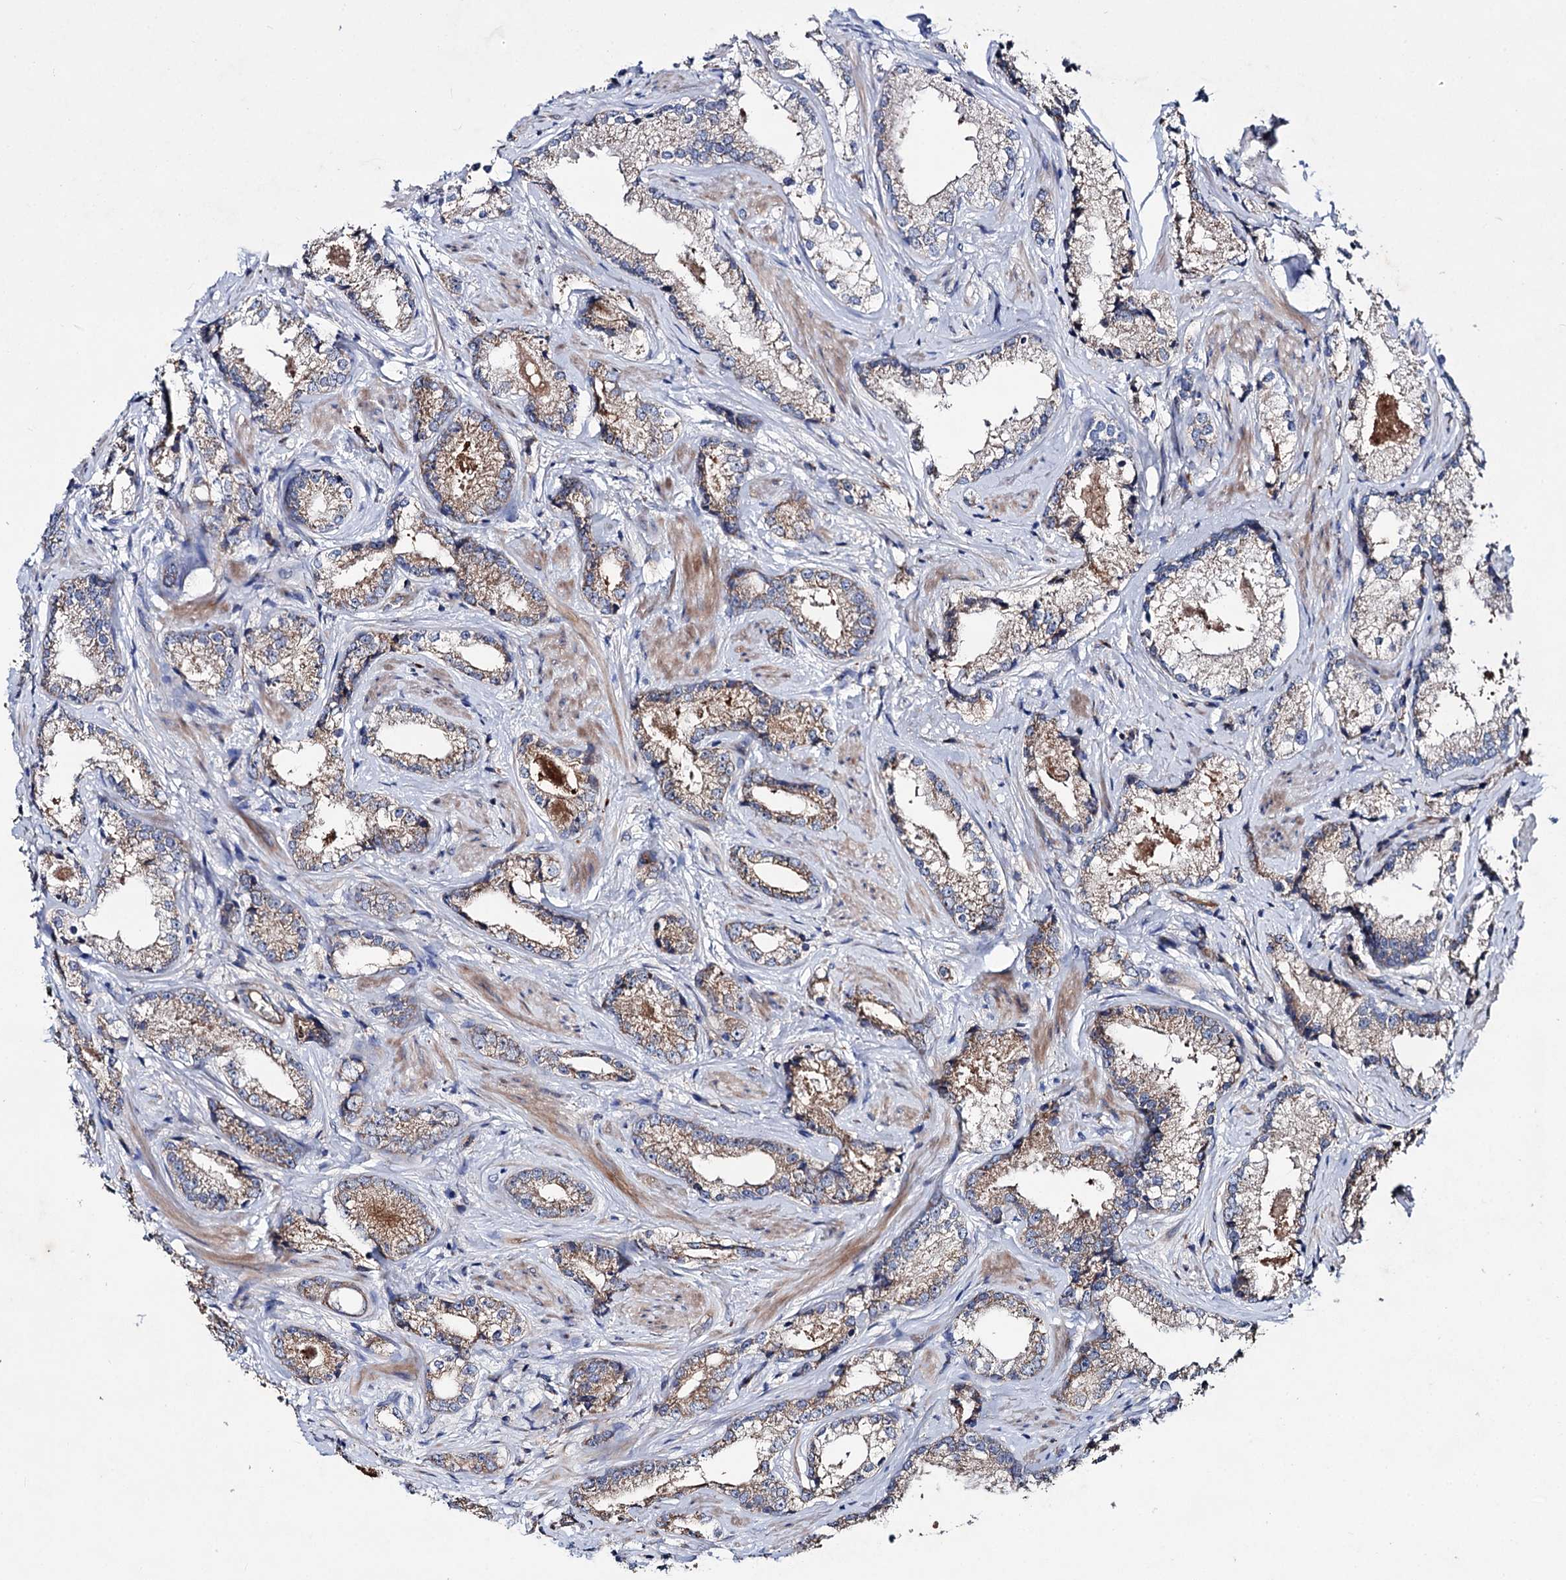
{"staining": {"intensity": "moderate", "quantity": ">75%", "location": "cytoplasmic/membranous"}, "tissue": "prostate cancer", "cell_type": "Tumor cells", "image_type": "cancer", "snomed": [{"axis": "morphology", "description": "Adenocarcinoma, High grade"}, {"axis": "topography", "description": "Prostate"}], "caption": "Protein expression analysis of prostate high-grade adenocarcinoma demonstrates moderate cytoplasmic/membranous staining in approximately >75% of tumor cells. The protein is shown in brown color, while the nuclei are stained blue.", "gene": "CLPB", "patient": {"sex": "male", "age": 66}}